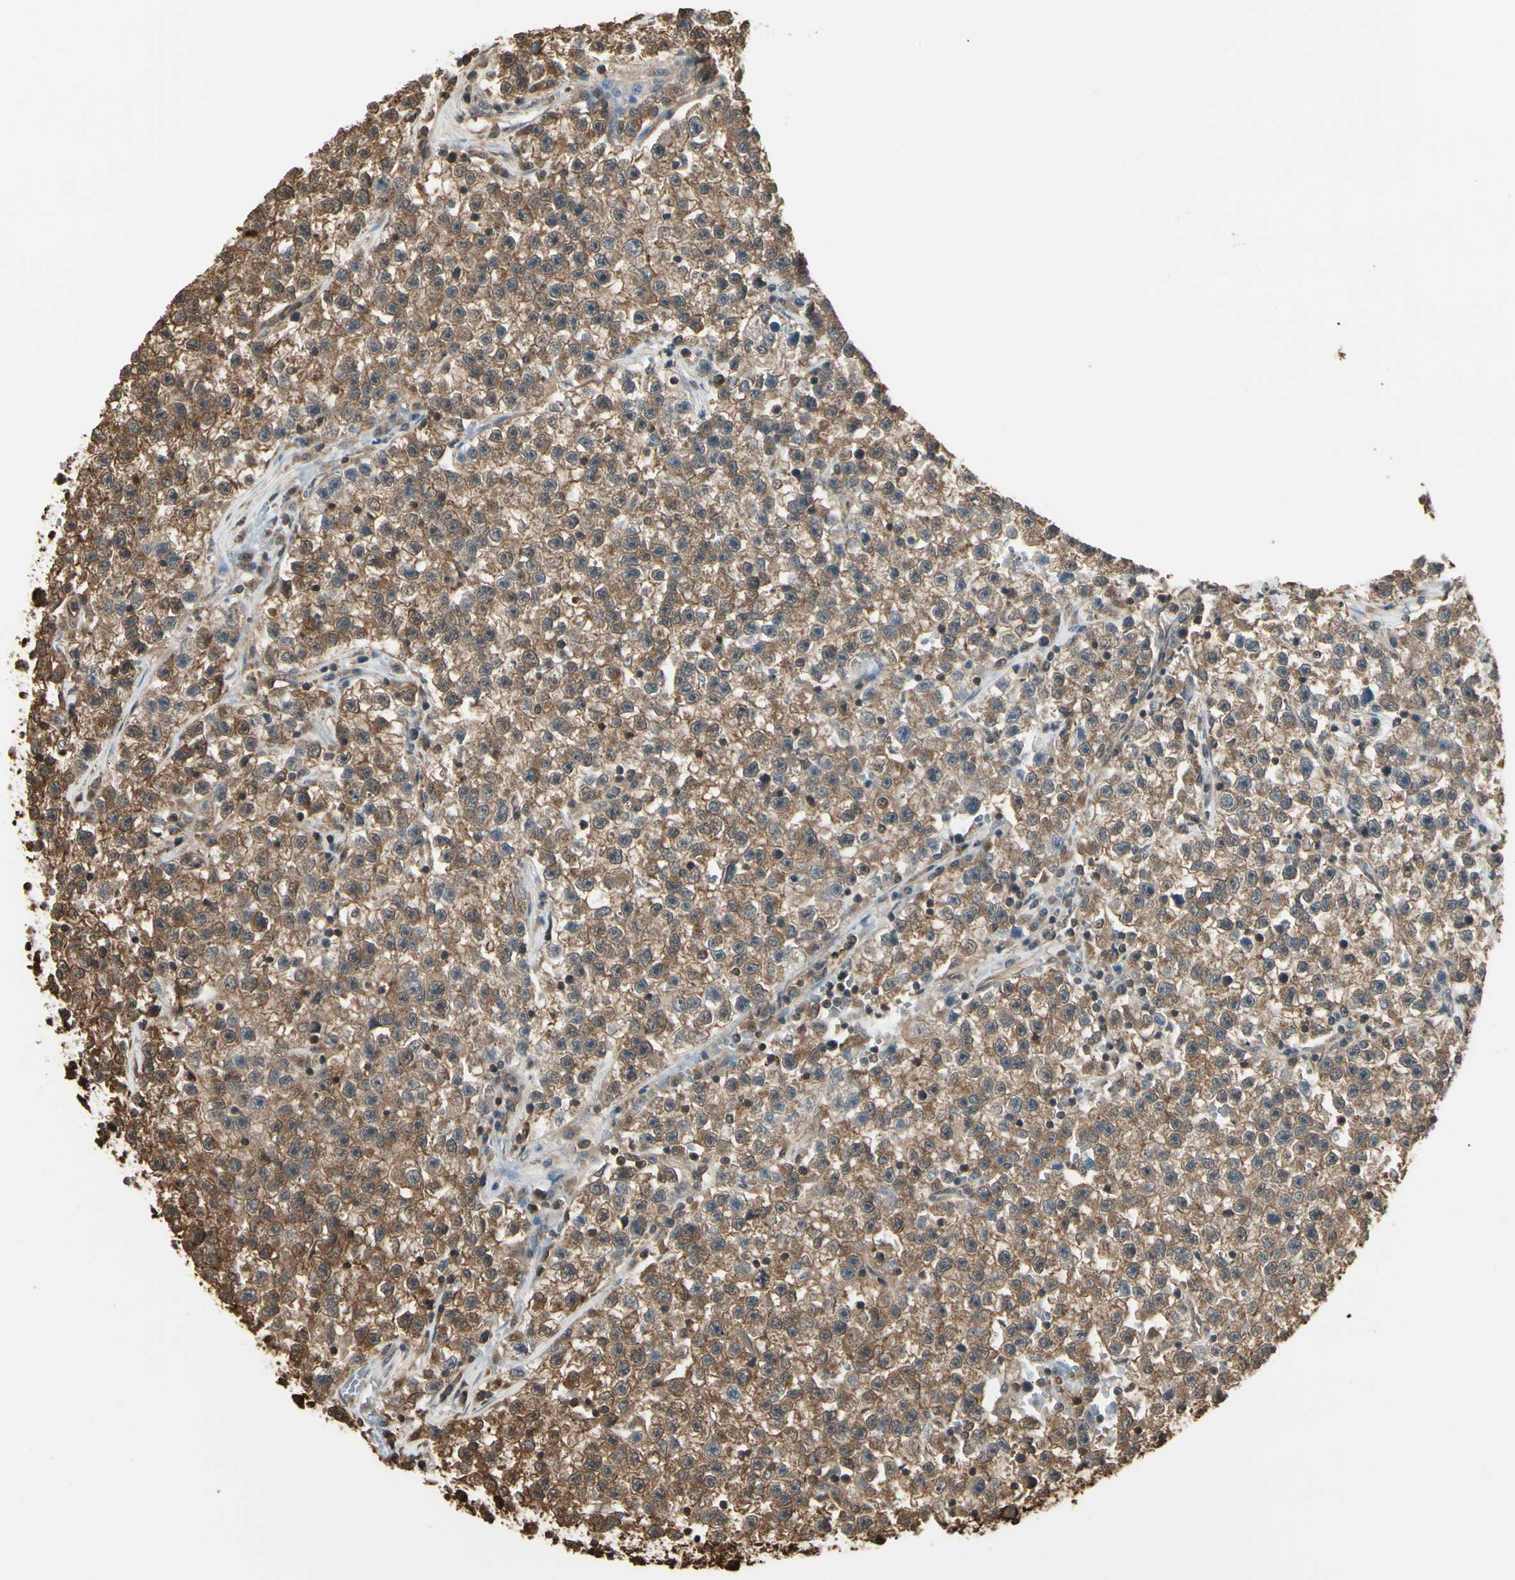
{"staining": {"intensity": "moderate", "quantity": ">75%", "location": "cytoplasmic/membranous"}, "tissue": "testis cancer", "cell_type": "Tumor cells", "image_type": "cancer", "snomed": [{"axis": "morphology", "description": "Seminoma, NOS"}, {"axis": "topography", "description": "Testis"}], "caption": "A micrograph of testis cancer (seminoma) stained for a protein displays moderate cytoplasmic/membranous brown staining in tumor cells. The protein is shown in brown color, while the nuclei are stained blue.", "gene": "YWHAE", "patient": {"sex": "male", "age": 22}}